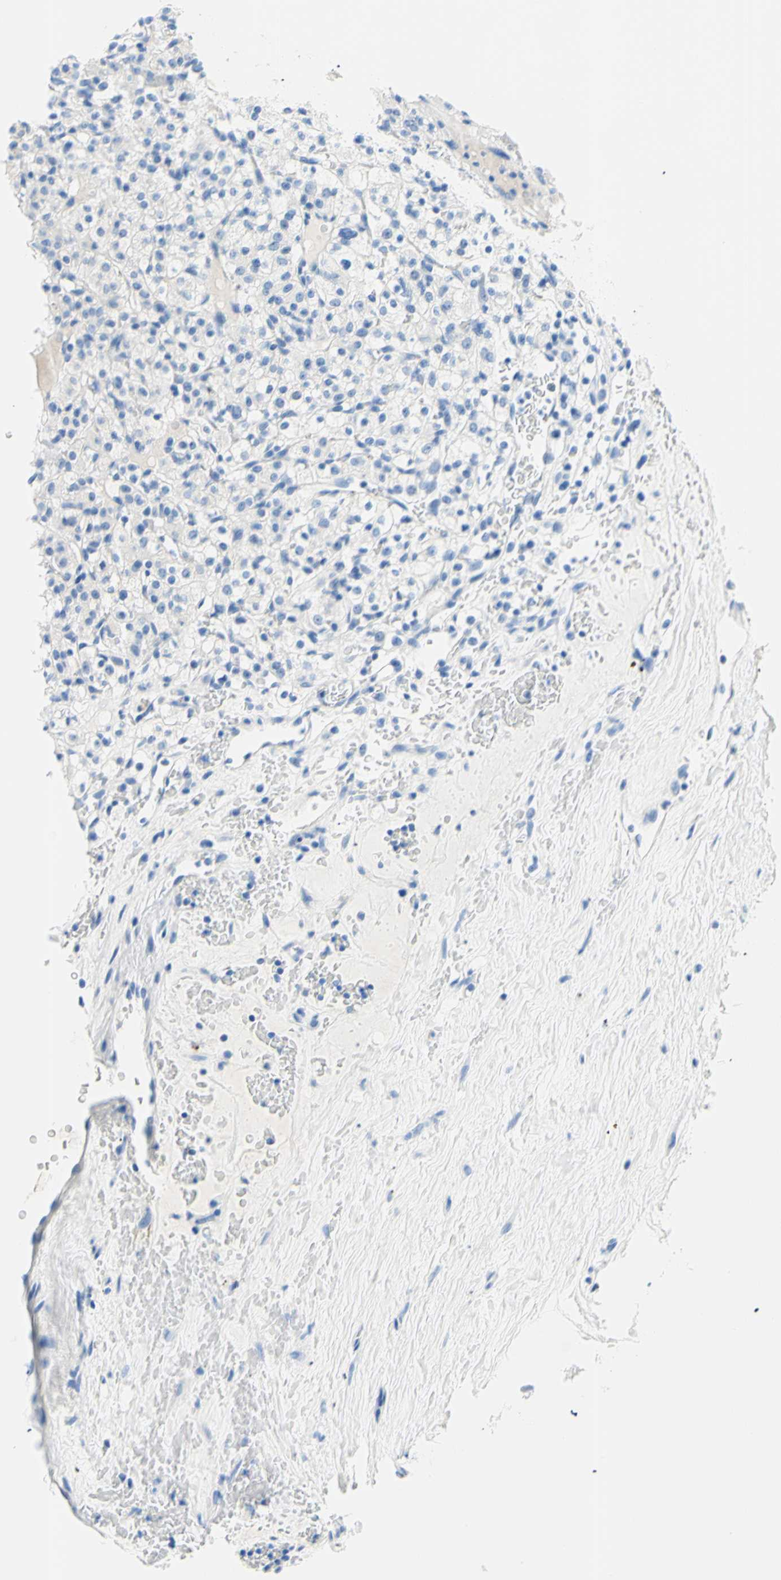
{"staining": {"intensity": "negative", "quantity": "none", "location": "none"}, "tissue": "renal cancer", "cell_type": "Tumor cells", "image_type": "cancer", "snomed": [{"axis": "morphology", "description": "Normal tissue, NOS"}, {"axis": "morphology", "description": "Adenocarcinoma, NOS"}, {"axis": "topography", "description": "Kidney"}], "caption": "This is an immunohistochemistry (IHC) micrograph of human adenocarcinoma (renal). There is no expression in tumor cells.", "gene": "MYH2", "patient": {"sex": "female", "age": 72}}